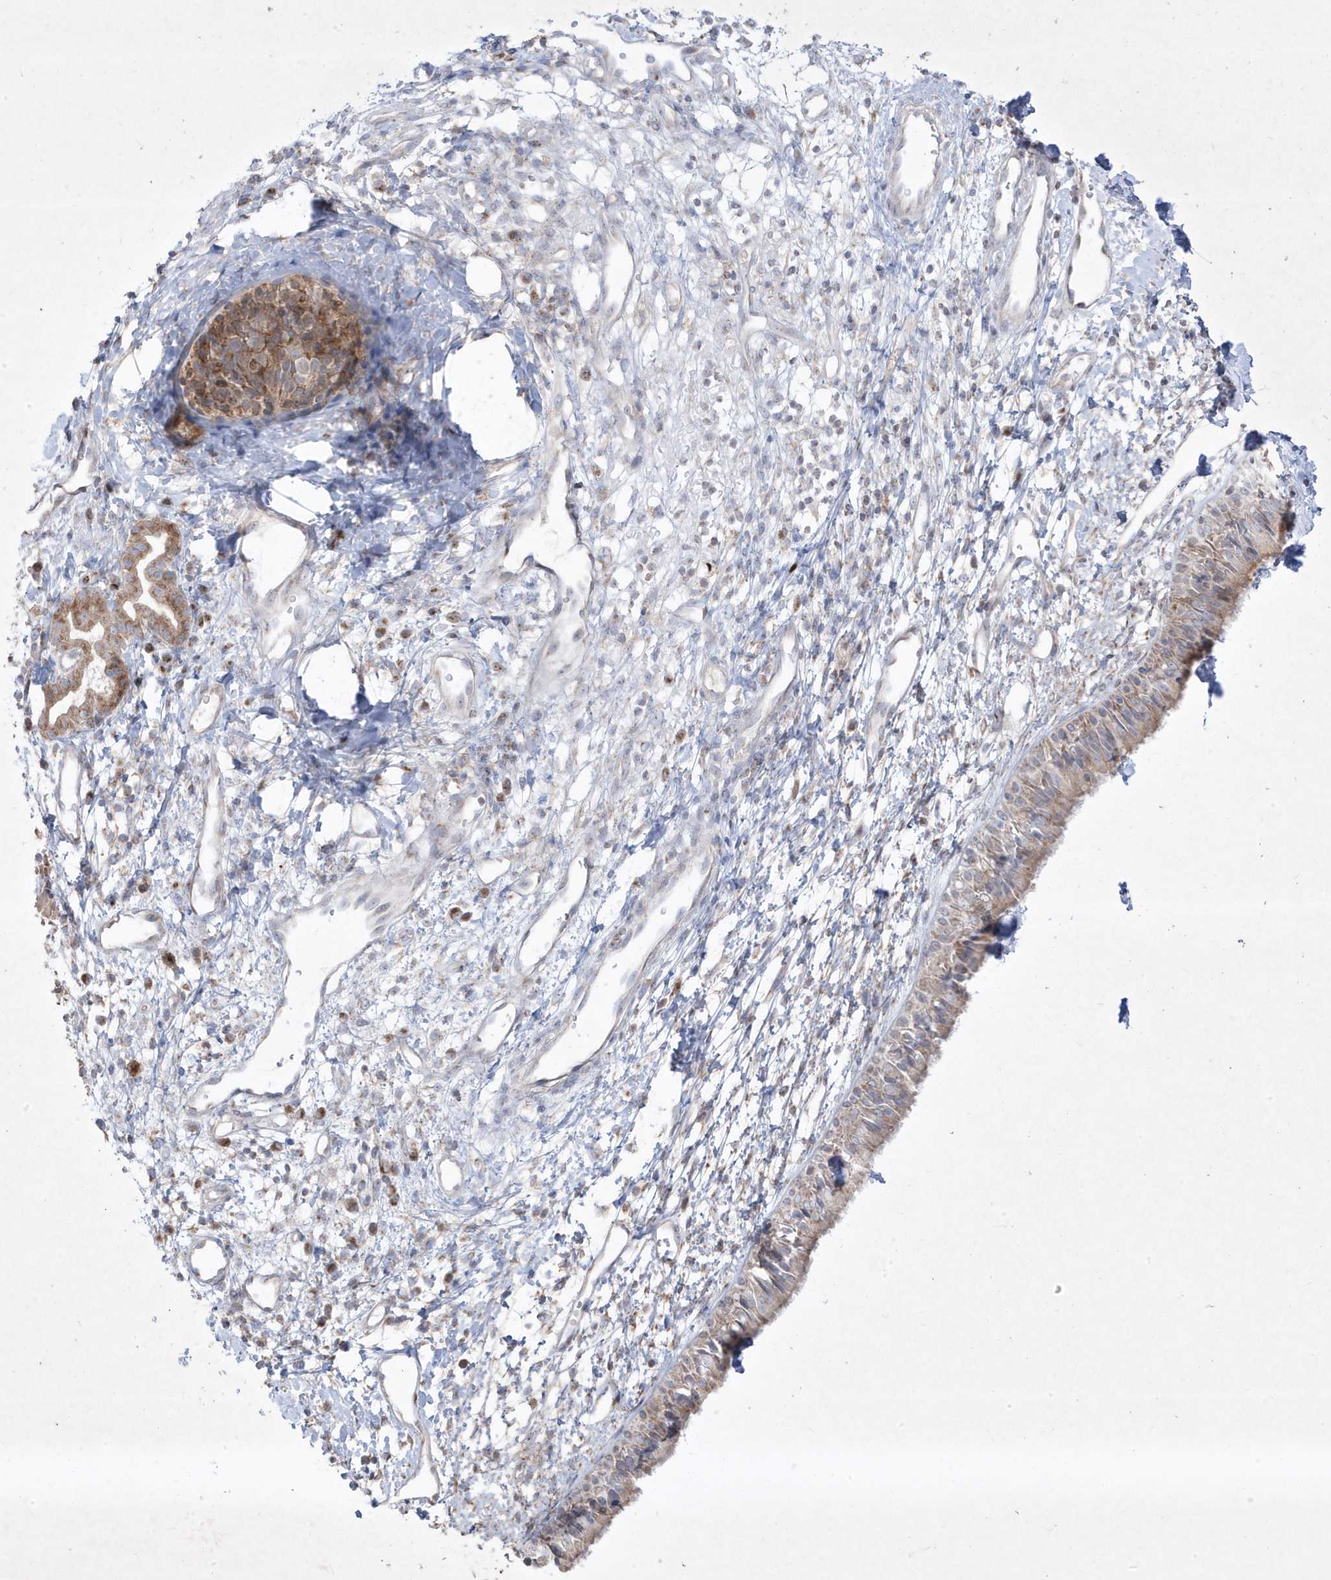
{"staining": {"intensity": "moderate", "quantity": "25%-75%", "location": "cytoplasmic/membranous"}, "tissue": "nasopharynx", "cell_type": "Respiratory epithelial cells", "image_type": "normal", "snomed": [{"axis": "morphology", "description": "Normal tissue, NOS"}, {"axis": "topography", "description": "Nasopharynx"}], "caption": "Human nasopharynx stained for a protein (brown) reveals moderate cytoplasmic/membranous positive positivity in about 25%-75% of respiratory epithelial cells.", "gene": "ADAMTSL3", "patient": {"sex": "male", "age": 22}}